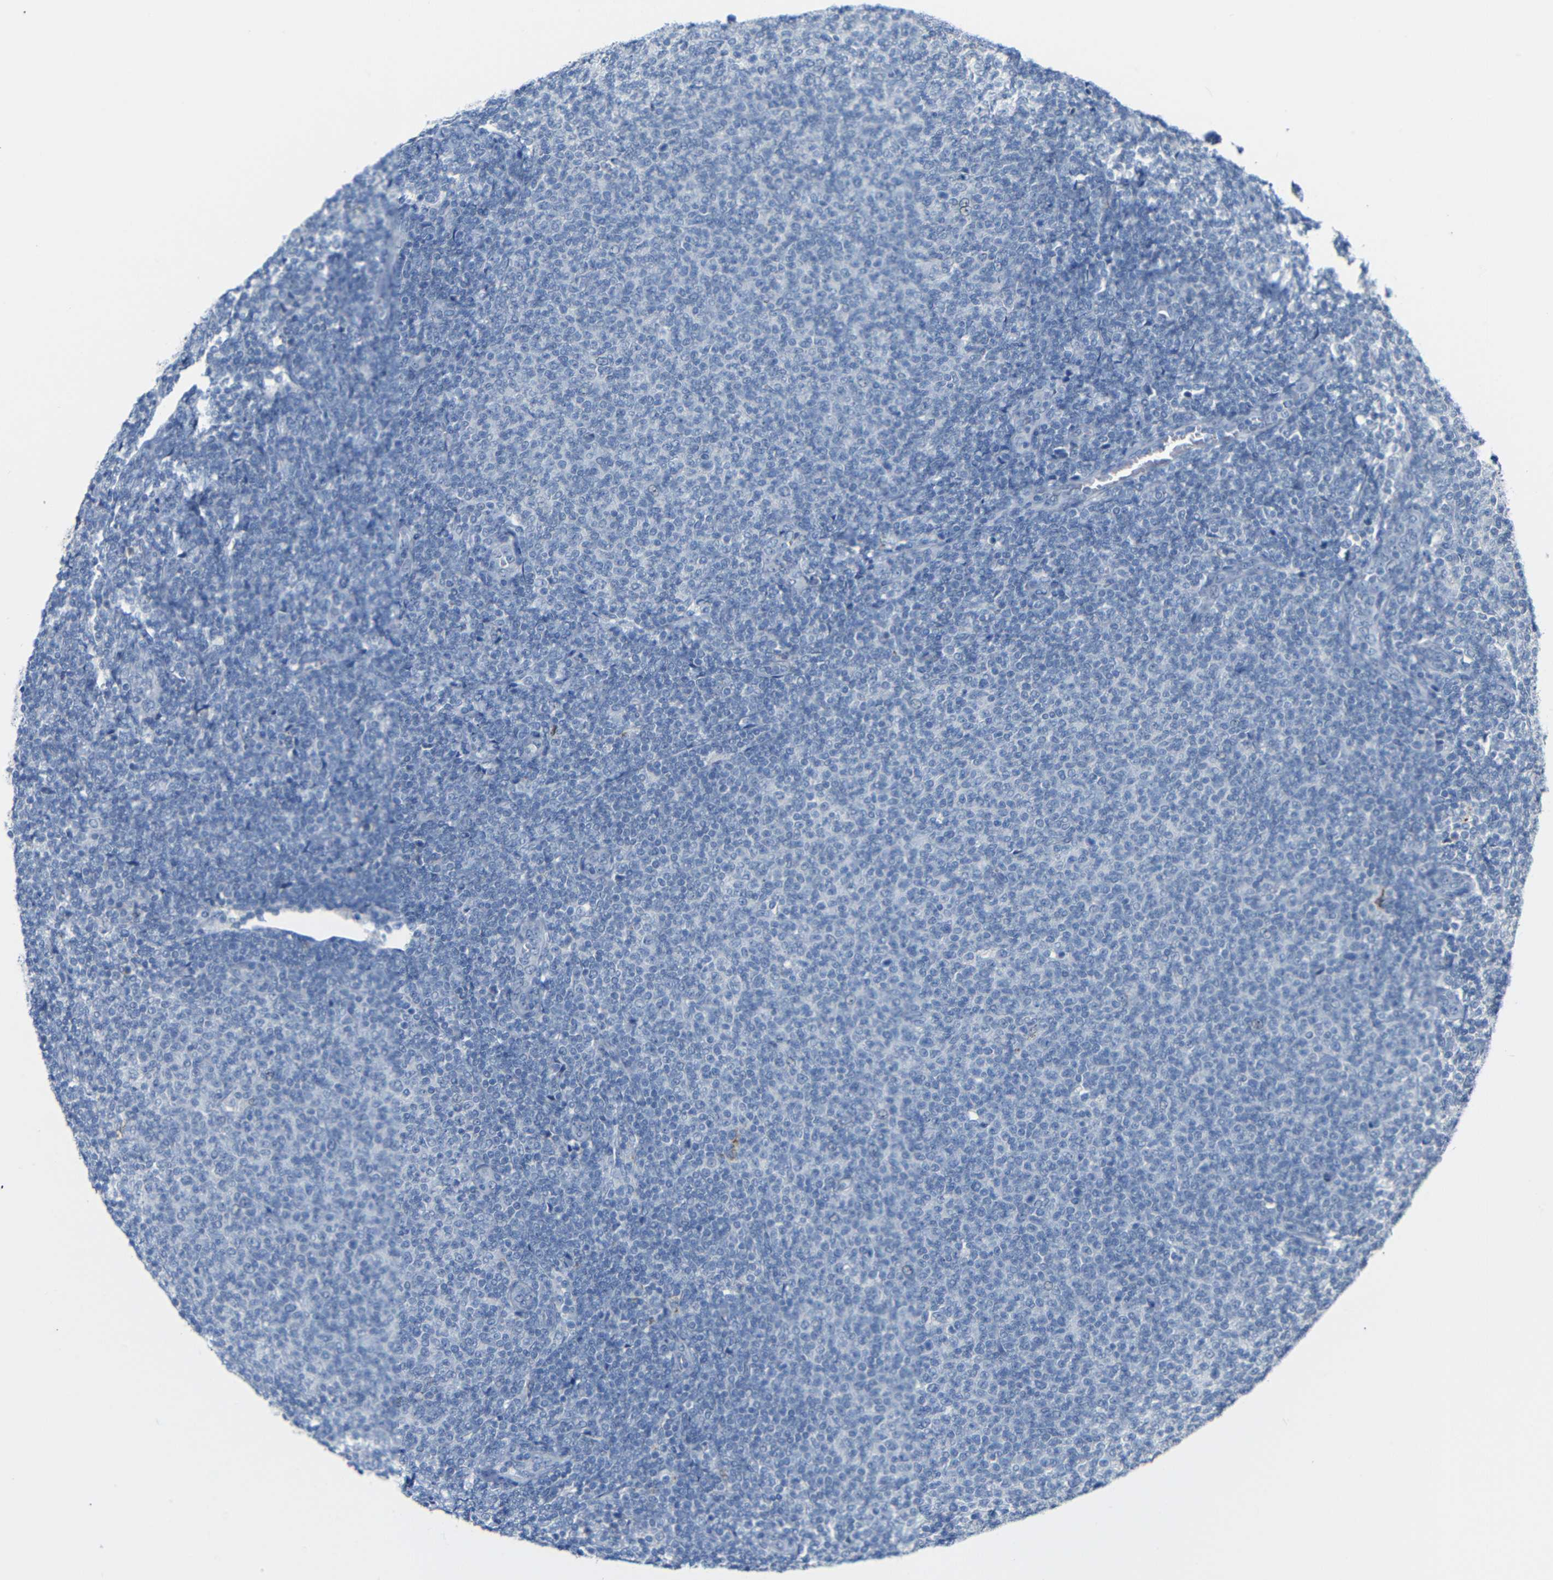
{"staining": {"intensity": "negative", "quantity": "none", "location": "none"}, "tissue": "lymphoma", "cell_type": "Tumor cells", "image_type": "cancer", "snomed": [{"axis": "morphology", "description": "Malignant lymphoma, non-Hodgkin's type, Low grade"}, {"axis": "topography", "description": "Lymph node"}], "caption": "Immunohistochemistry (IHC) of human low-grade malignant lymphoma, non-Hodgkin's type reveals no positivity in tumor cells.", "gene": "C15orf48", "patient": {"sex": "male", "age": 66}}